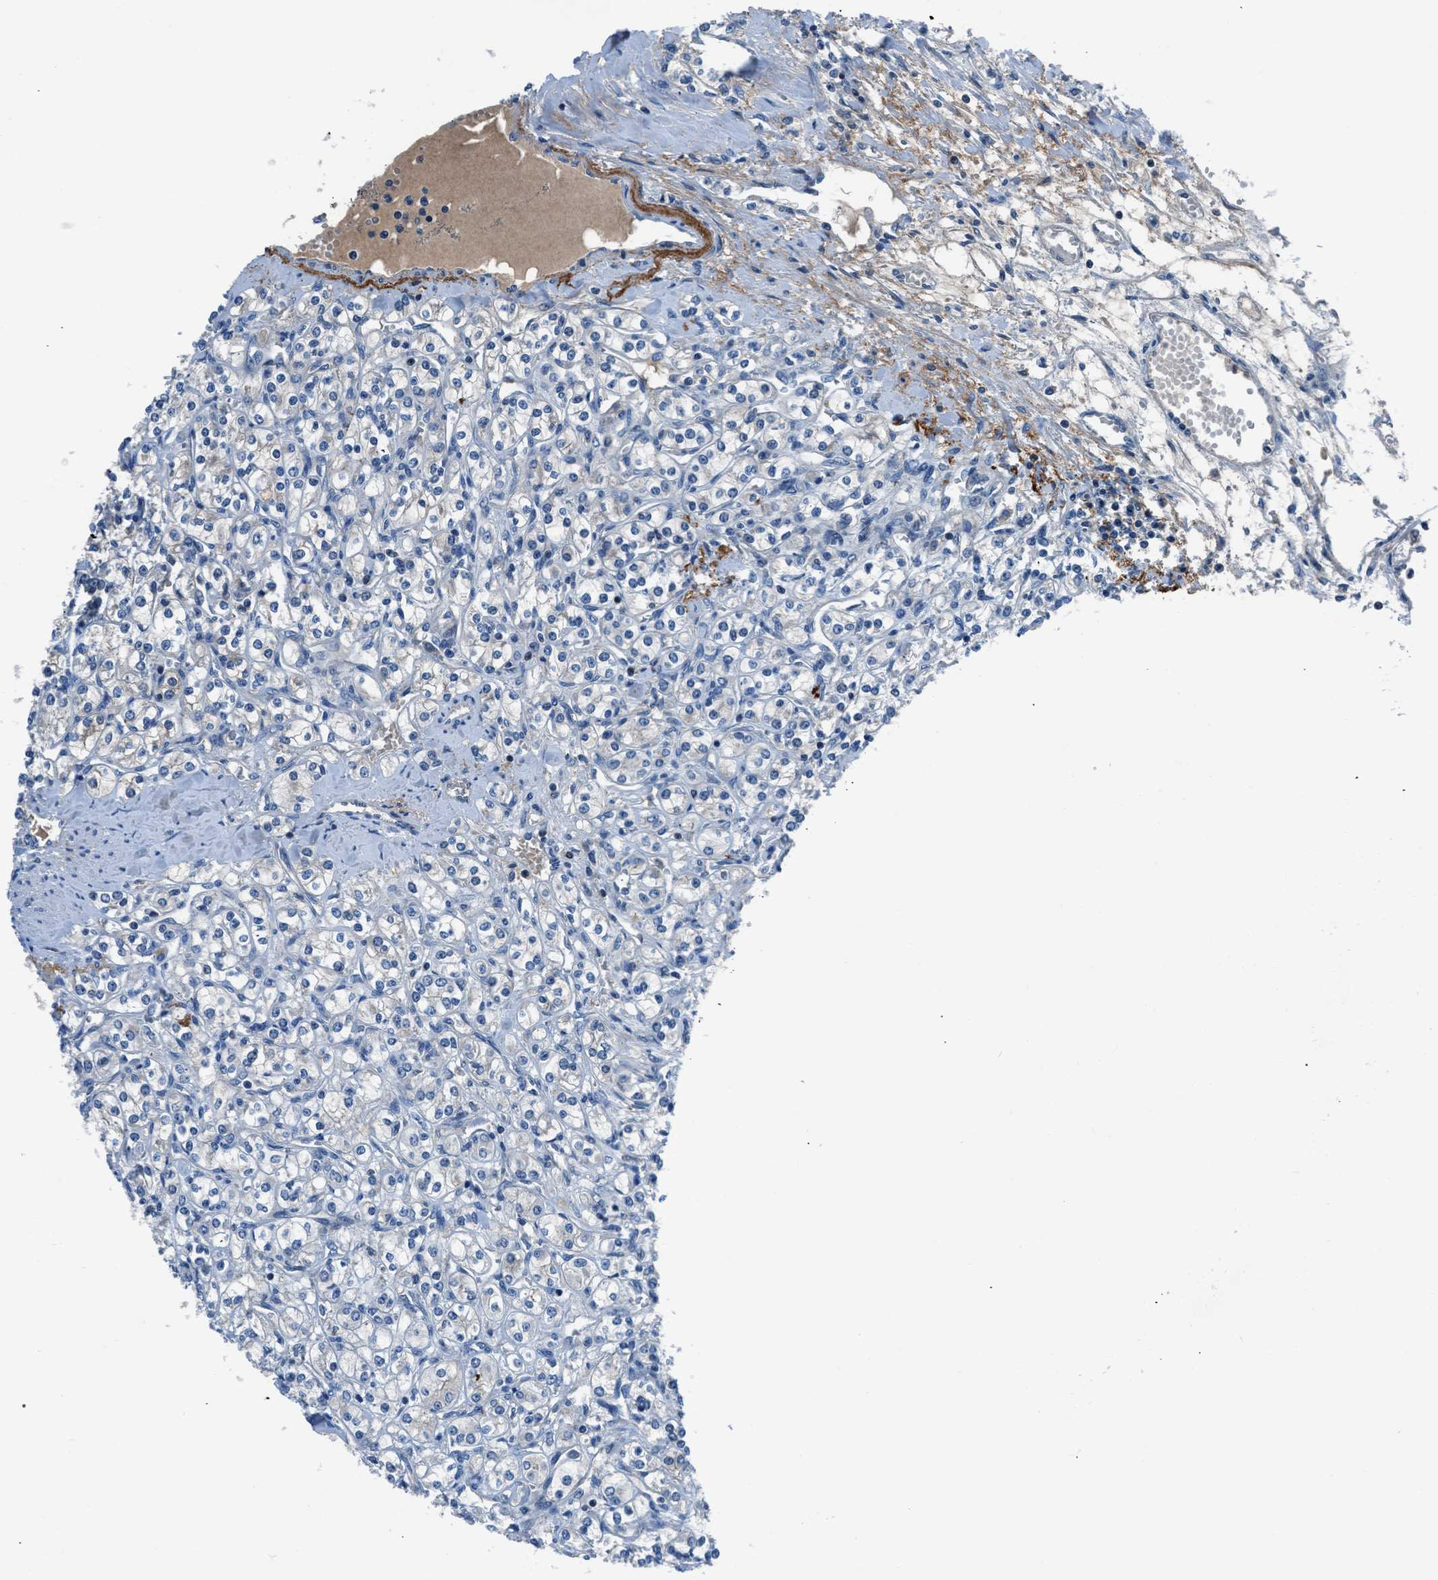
{"staining": {"intensity": "negative", "quantity": "none", "location": "none"}, "tissue": "renal cancer", "cell_type": "Tumor cells", "image_type": "cancer", "snomed": [{"axis": "morphology", "description": "Adenocarcinoma, NOS"}, {"axis": "topography", "description": "Kidney"}], "caption": "Tumor cells are negative for protein expression in human renal cancer. Nuclei are stained in blue.", "gene": "SLC38A6", "patient": {"sex": "male", "age": 77}}